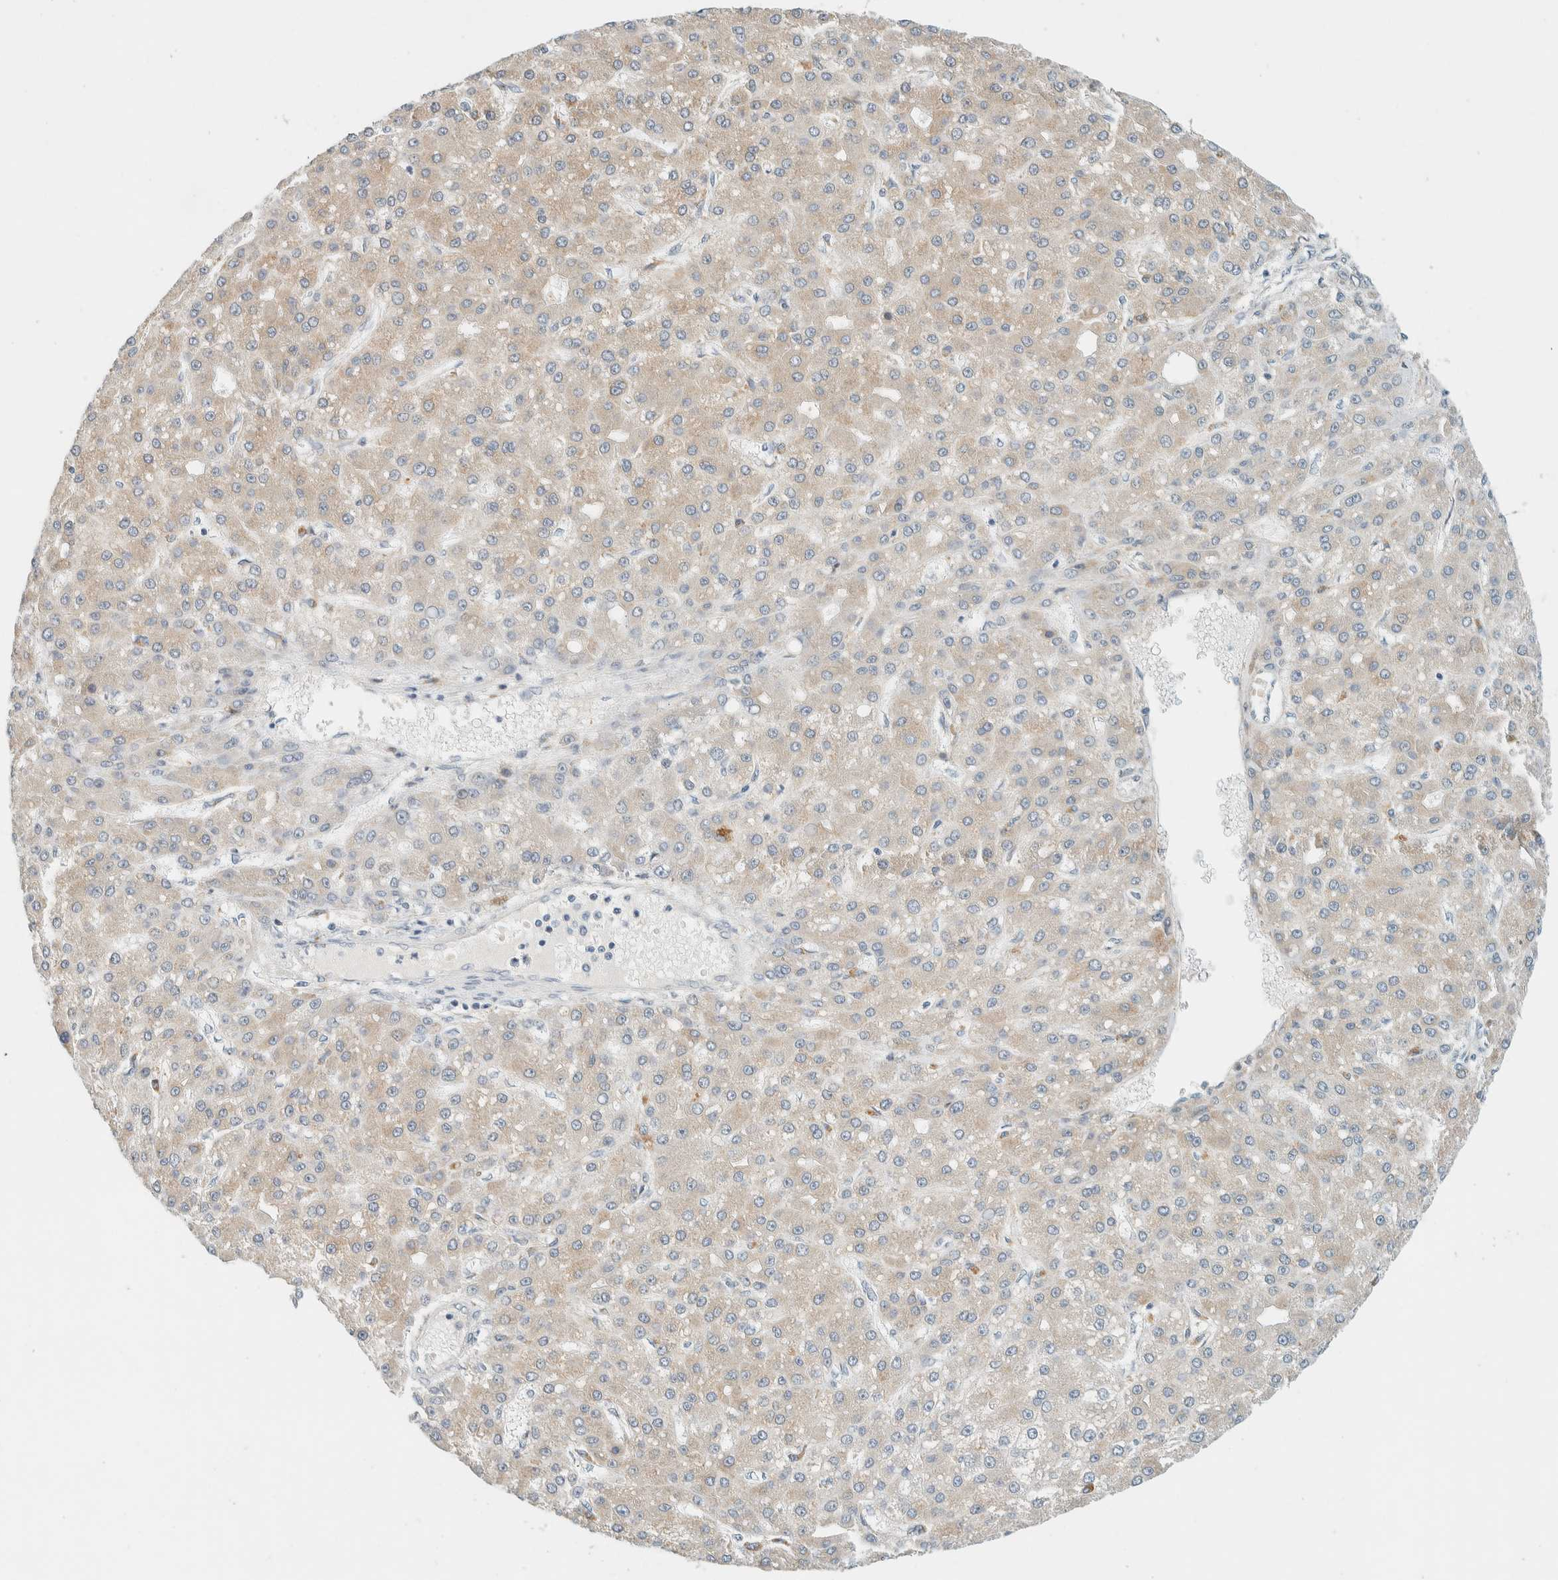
{"staining": {"intensity": "weak", "quantity": ">75%", "location": "cytoplasmic/membranous"}, "tissue": "liver cancer", "cell_type": "Tumor cells", "image_type": "cancer", "snomed": [{"axis": "morphology", "description": "Carcinoma, Hepatocellular, NOS"}, {"axis": "topography", "description": "Liver"}], "caption": "The histopathology image exhibits a brown stain indicating the presence of a protein in the cytoplasmic/membranous of tumor cells in liver hepatocellular carcinoma. (DAB = brown stain, brightfield microscopy at high magnification).", "gene": "SUMF2", "patient": {"sex": "male", "age": 67}}